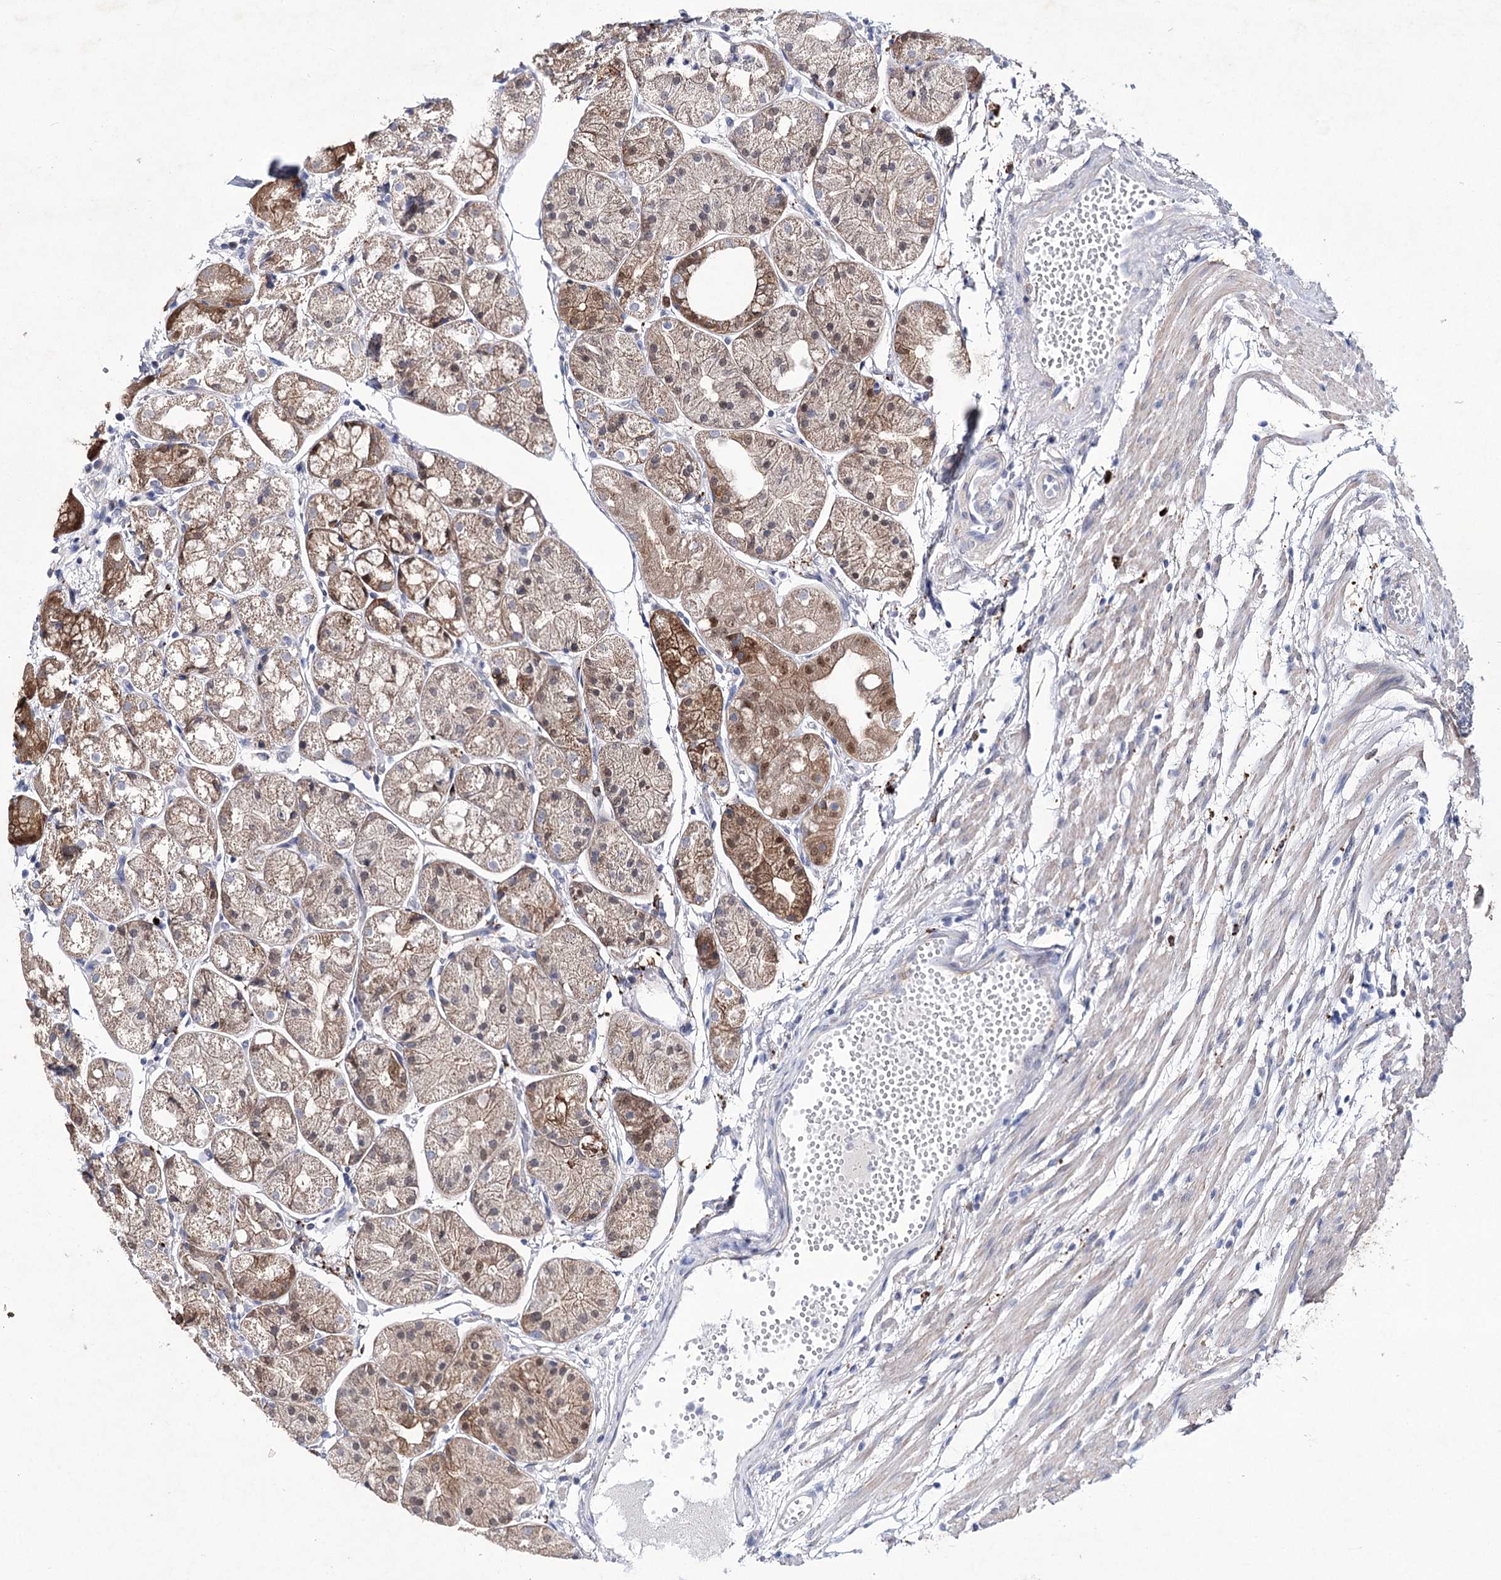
{"staining": {"intensity": "moderate", "quantity": "25%-75%", "location": "cytoplasmic/membranous,nuclear"}, "tissue": "stomach", "cell_type": "Glandular cells", "image_type": "normal", "snomed": [{"axis": "morphology", "description": "Normal tissue, NOS"}, {"axis": "topography", "description": "Stomach, upper"}], "caption": "IHC micrograph of unremarkable stomach: human stomach stained using immunohistochemistry displays medium levels of moderate protein expression localized specifically in the cytoplasmic/membranous,nuclear of glandular cells, appearing as a cytoplasmic/membranous,nuclear brown color.", "gene": "UGDH", "patient": {"sex": "male", "age": 72}}